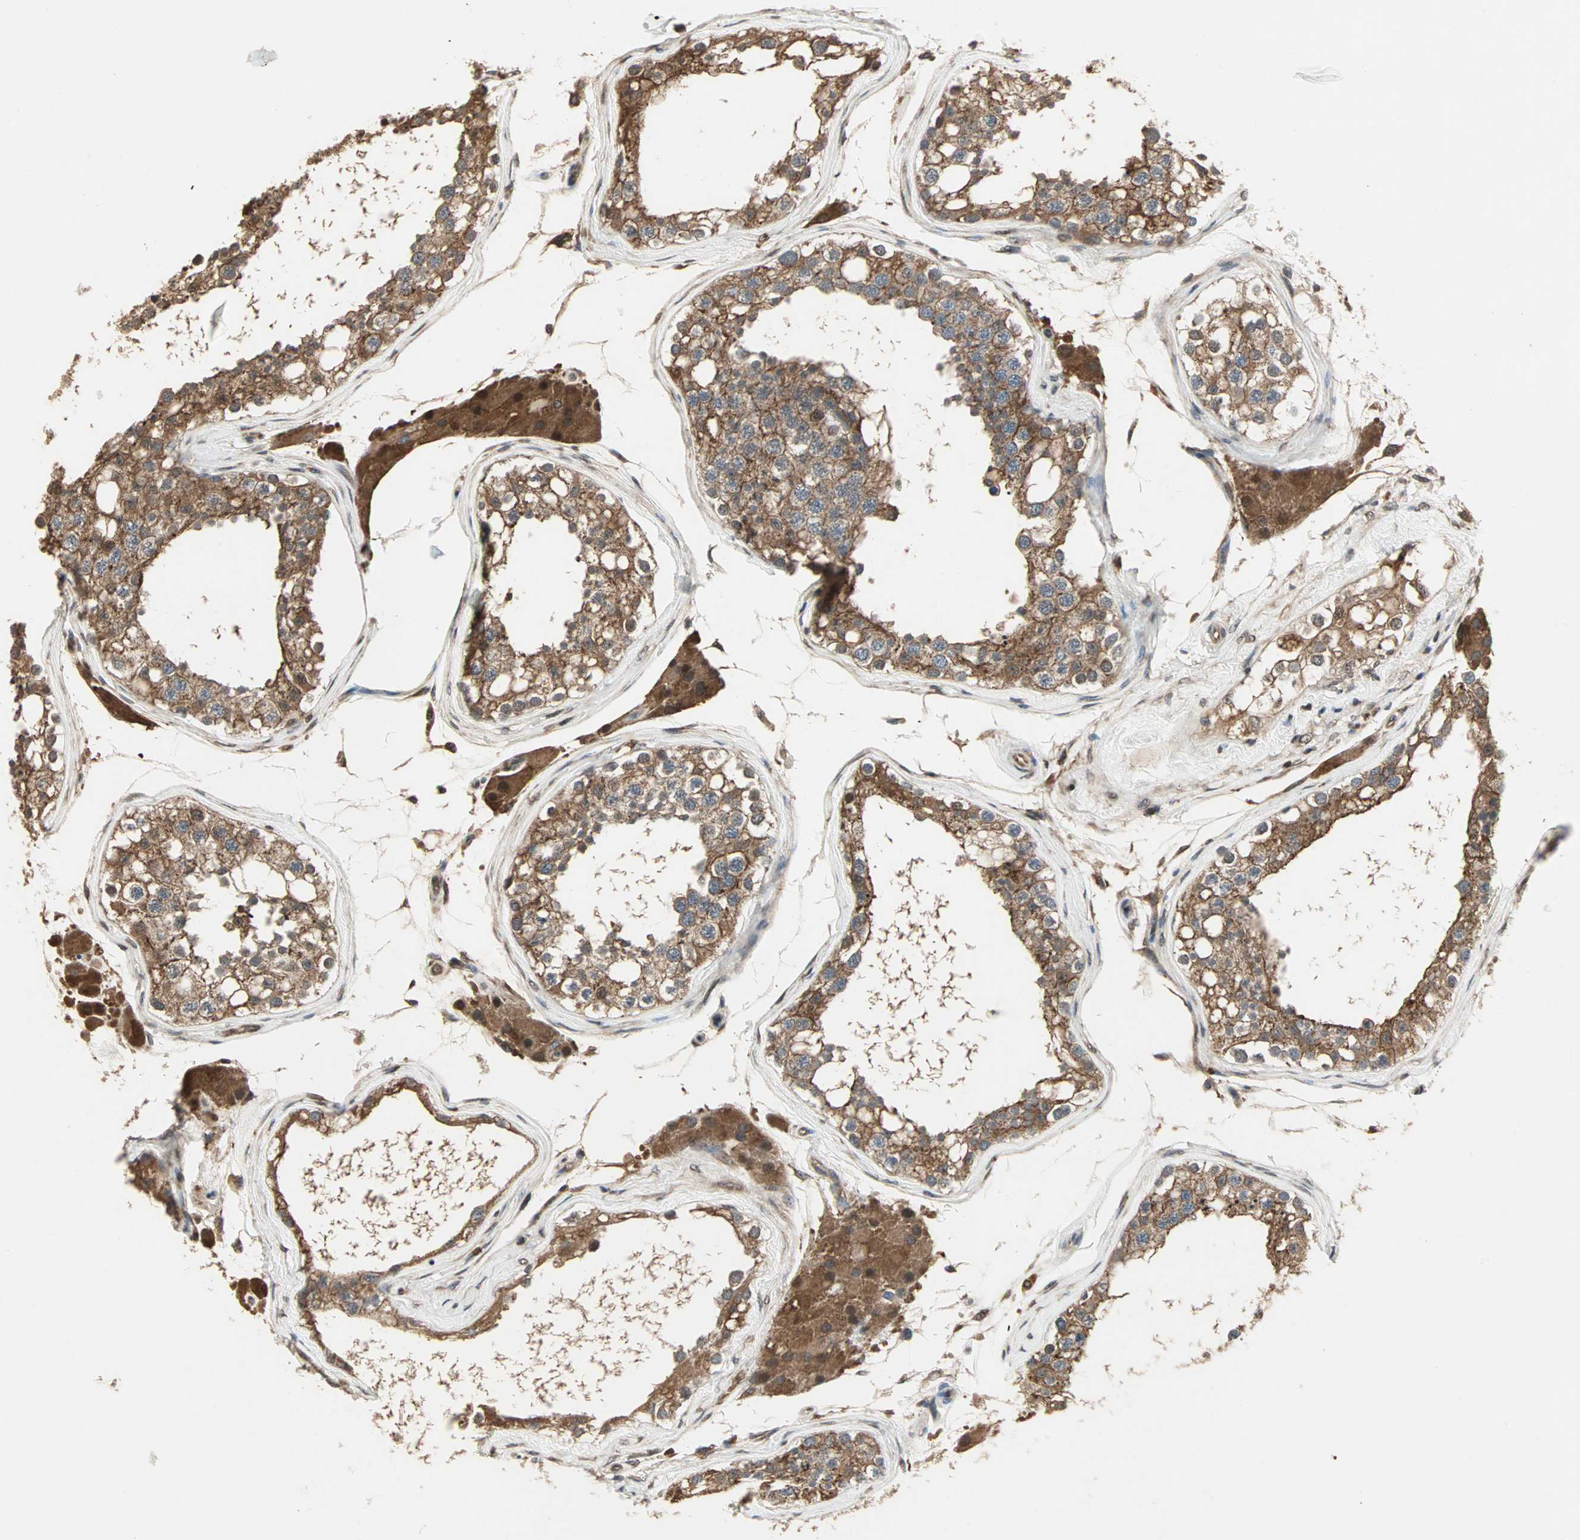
{"staining": {"intensity": "moderate", "quantity": ">75%", "location": "cytoplasmic/membranous"}, "tissue": "testis", "cell_type": "Cells in seminiferous ducts", "image_type": "normal", "snomed": [{"axis": "morphology", "description": "Normal tissue, NOS"}, {"axis": "topography", "description": "Testis"}], "caption": "This histopathology image shows IHC staining of unremarkable human testis, with medium moderate cytoplasmic/membranous staining in about >75% of cells in seminiferous ducts.", "gene": "DRG2", "patient": {"sex": "male", "age": 68}}